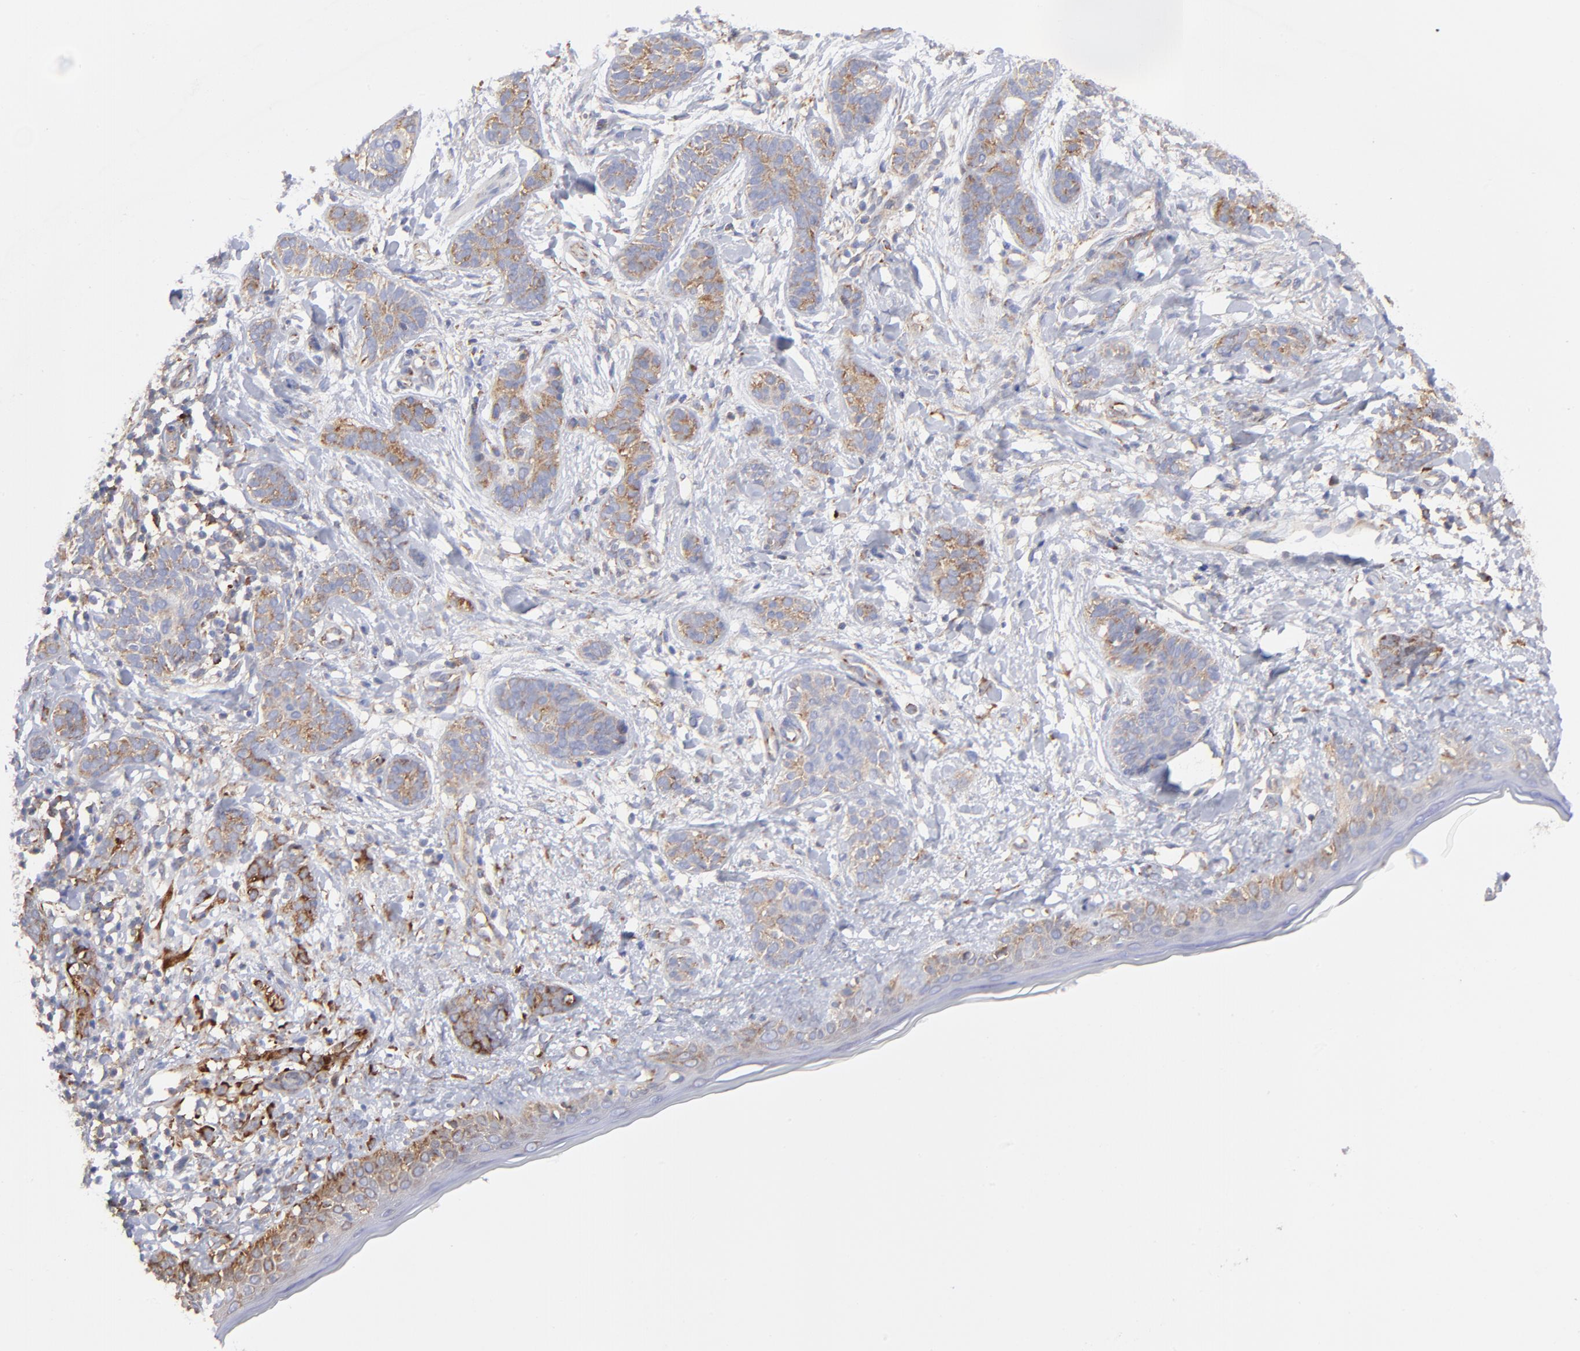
{"staining": {"intensity": "moderate", "quantity": ">75%", "location": "cytoplasmic/membranous"}, "tissue": "skin cancer", "cell_type": "Tumor cells", "image_type": "cancer", "snomed": [{"axis": "morphology", "description": "Normal tissue, NOS"}, {"axis": "morphology", "description": "Basal cell carcinoma"}, {"axis": "topography", "description": "Skin"}], "caption": "A histopathology image showing moderate cytoplasmic/membranous positivity in approximately >75% of tumor cells in basal cell carcinoma (skin), as visualized by brown immunohistochemical staining.", "gene": "EIF2AK2", "patient": {"sex": "male", "age": 63}}